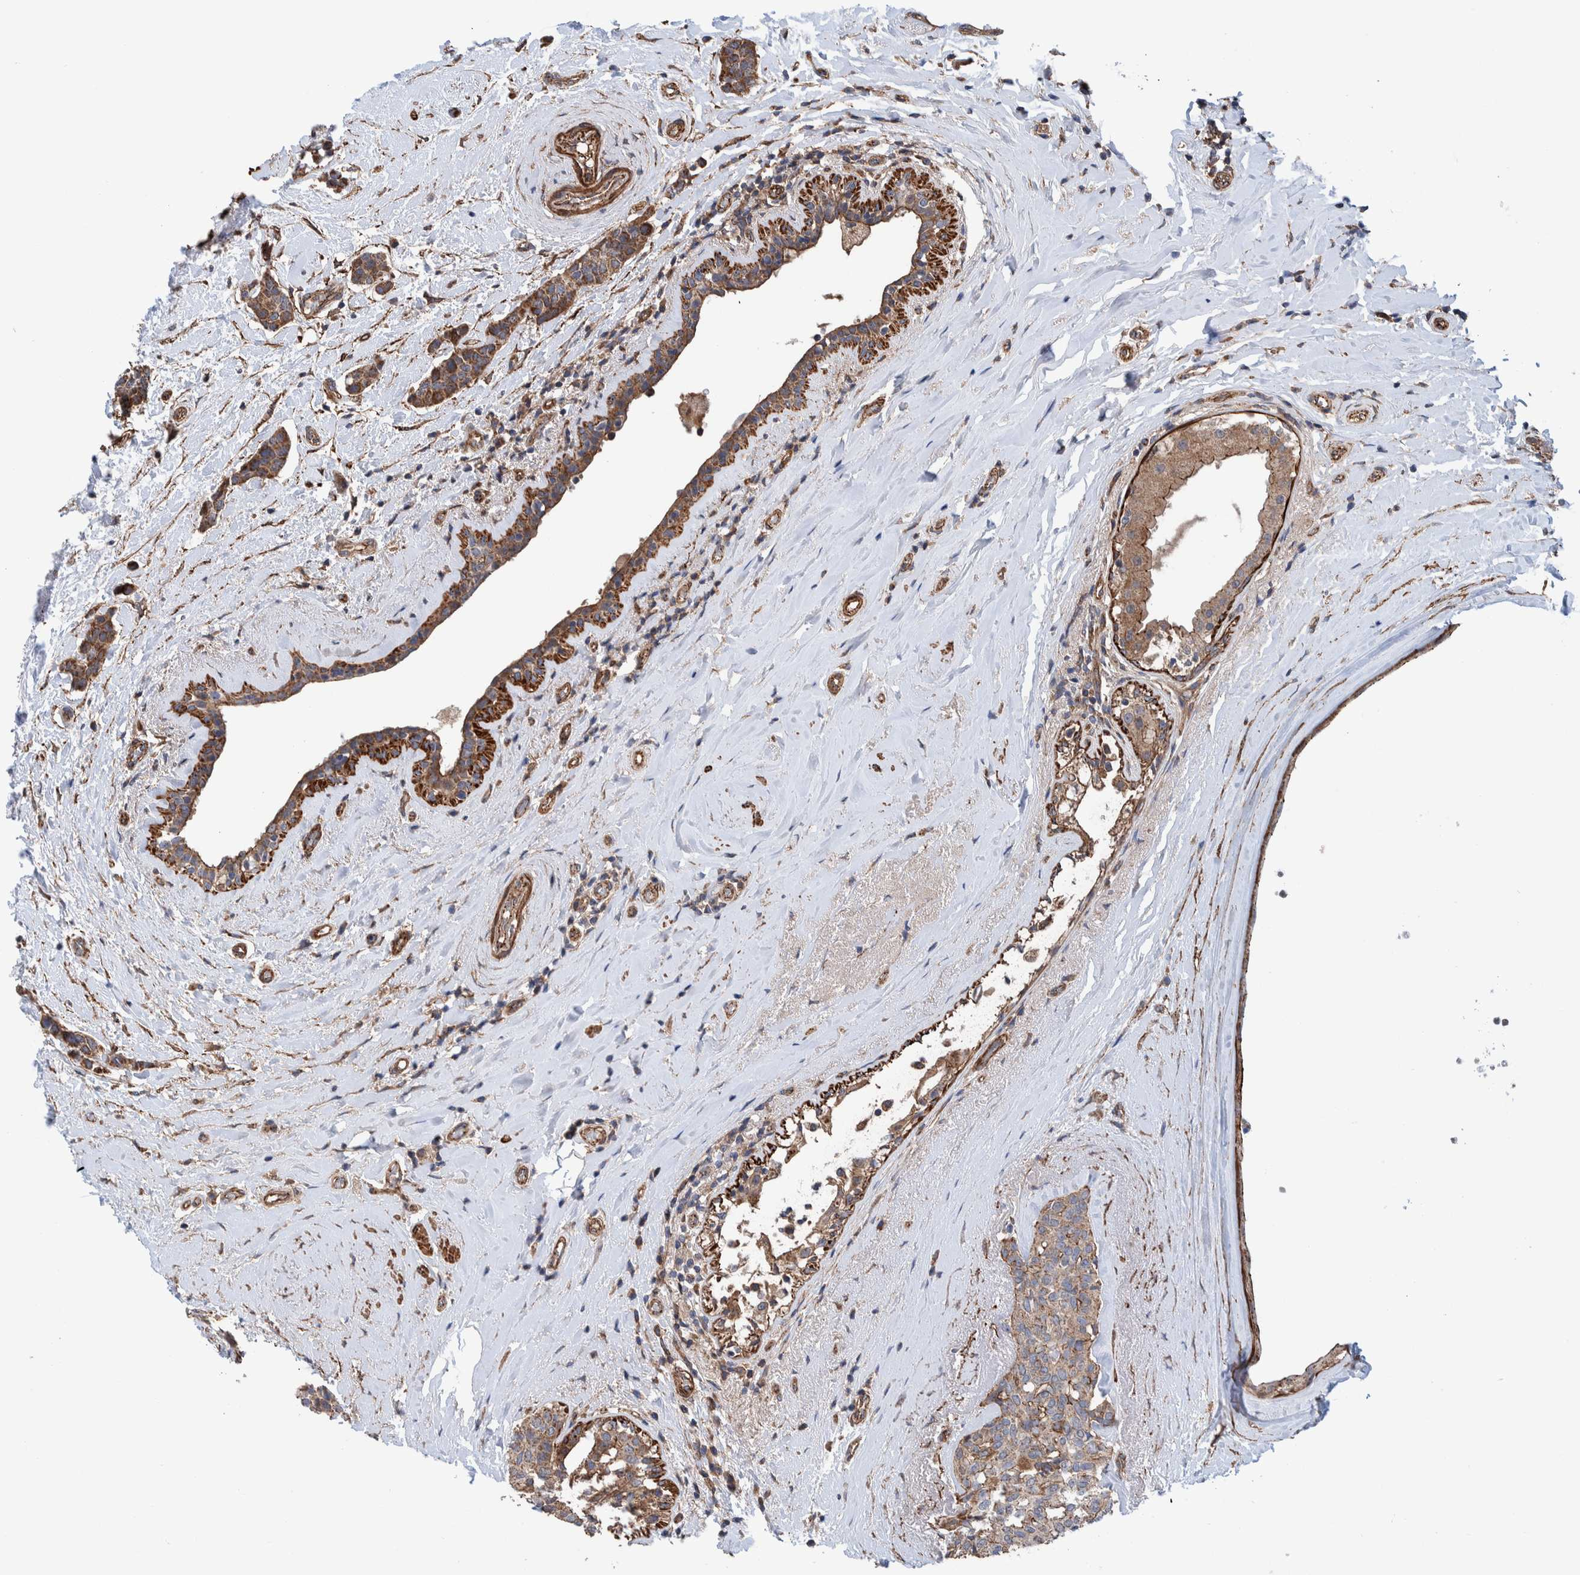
{"staining": {"intensity": "moderate", "quantity": ">75%", "location": "cytoplasmic/membranous"}, "tissue": "breast cancer", "cell_type": "Tumor cells", "image_type": "cancer", "snomed": [{"axis": "morphology", "description": "Duct carcinoma"}, {"axis": "topography", "description": "Breast"}], "caption": "Protein expression analysis of human breast cancer (intraductal carcinoma) reveals moderate cytoplasmic/membranous positivity in about >75% of tumor cells. (Brightfield microscopy of DAB IHC at high magnification).", "gene": "SLC25A10", "patient": {"sex": "female", "age": 55}}